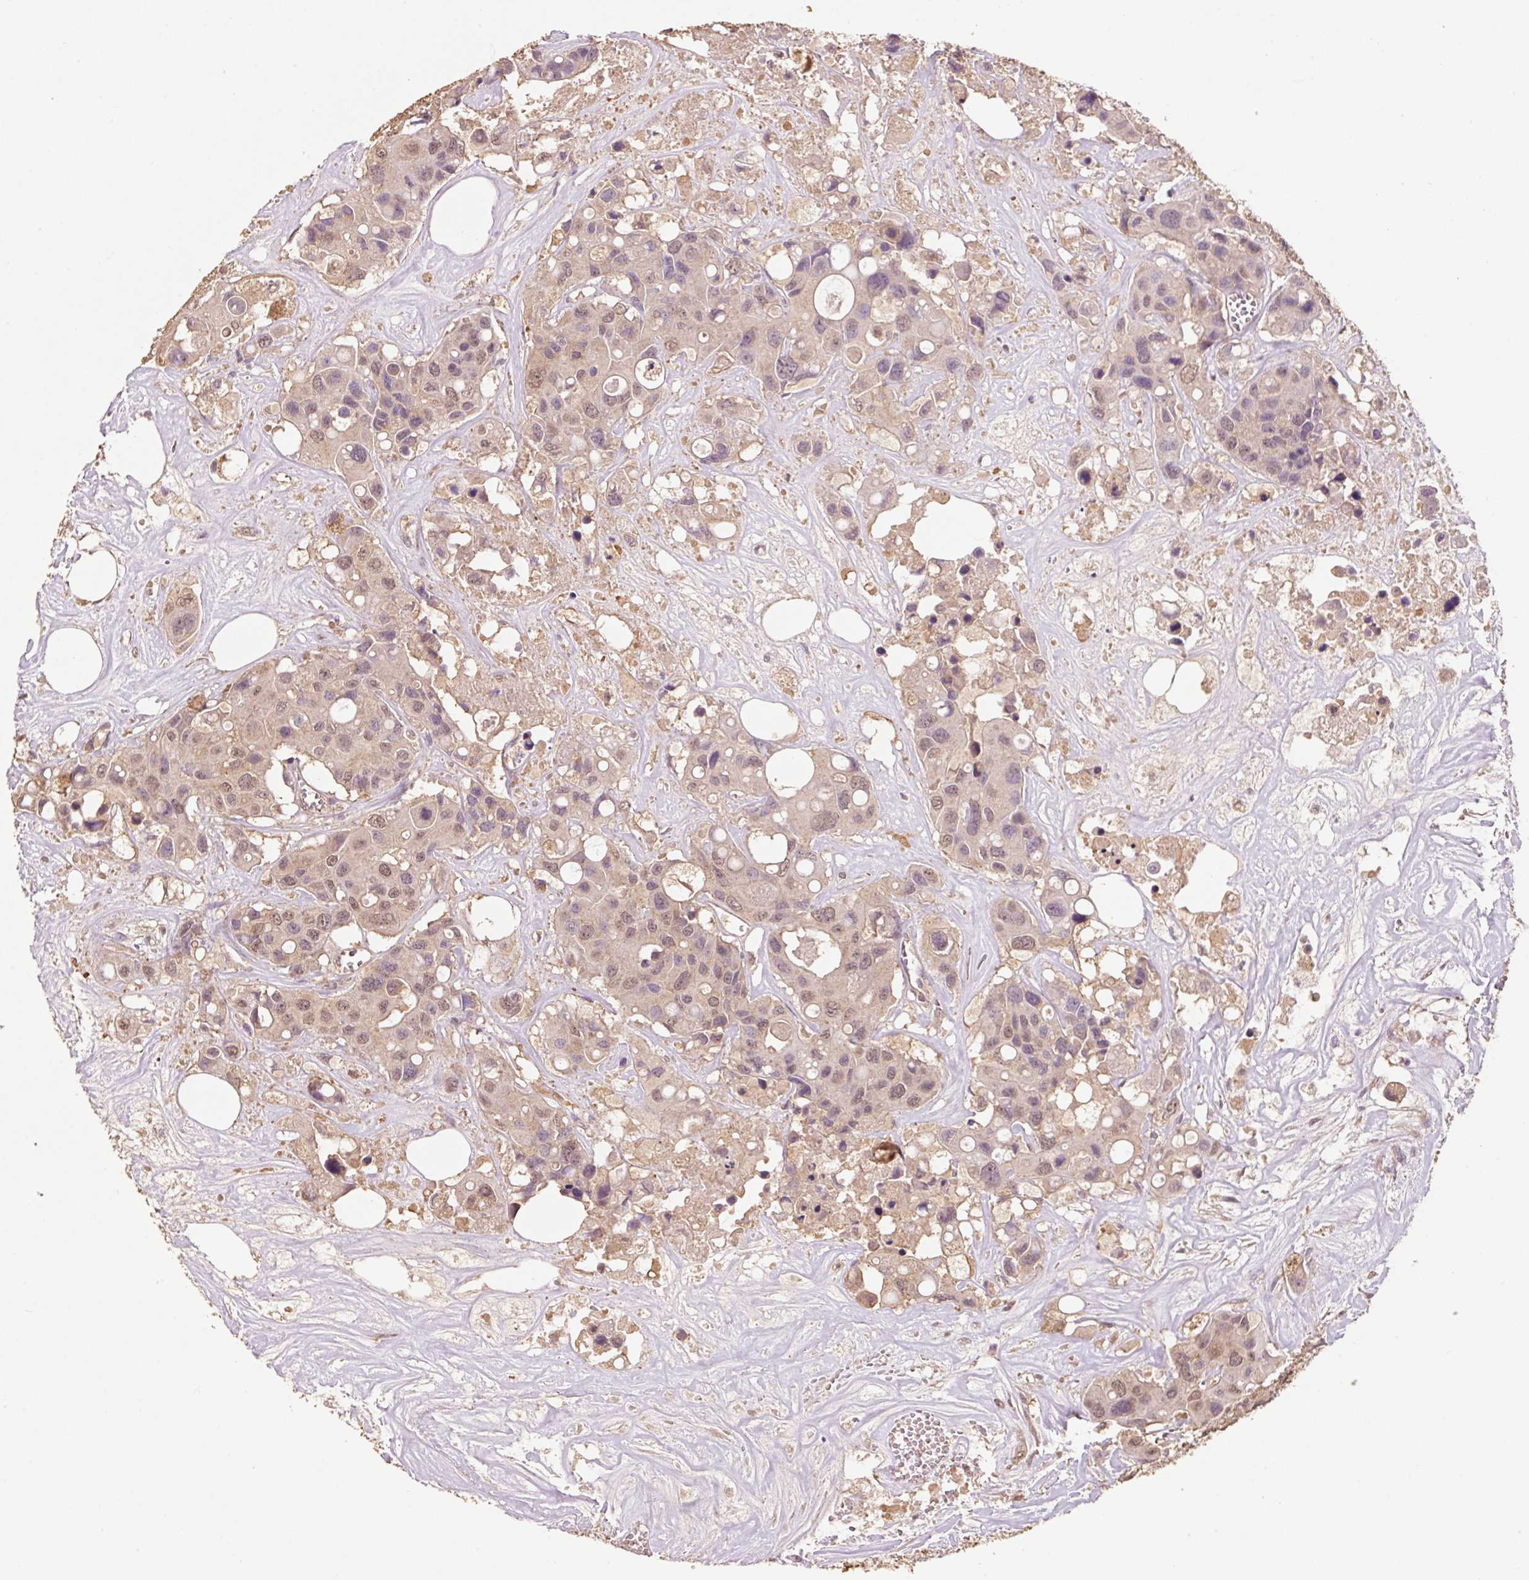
{"staining": {"intensity": "moderate", "quantity": "25%-75%", "location": "cytoplasmic/membranous,nuclear"}, "tissue": "colorectal cancer", "cell_type": "Tumor cells", "image_type": "cancer", "snomed": [{"axis": "morphology", "description": "Adenocarcinoma, NOS"}, {"axis": "topography", "description": "Colon"}], "caption": "Adenocarcinoma (colorectal) was stained to show a protein in brown. There is medium levels of moderate cytoplasmic/membranous and nuclear expression in approximately 25%-75% of tumor cells.", "gene": "HERC2", "patient": {"sex": "male", "age": 77}}